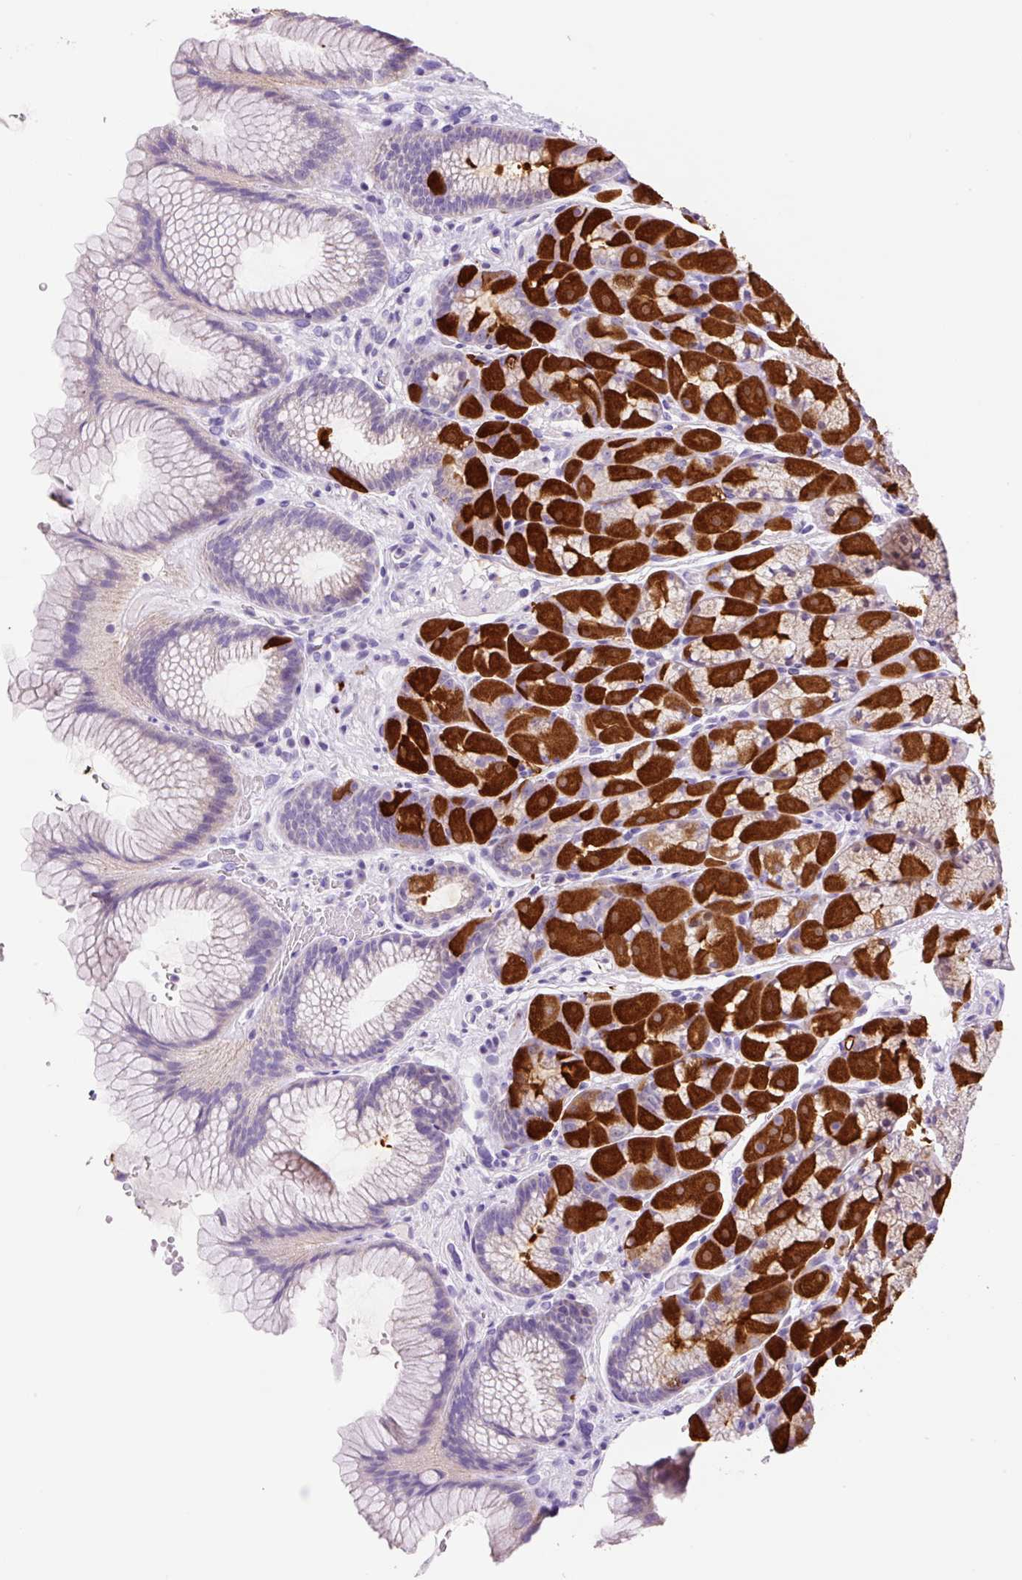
{"staining": {"intensity": "strong", "quantity": "25%-75%", "location": "cytoplasmic/membranous"}, "tissue": "stomach", "cell_type": "Glandular cells", "image_type": "normal", "snomed": [{"axis": "morphology", "description": "Normal tissue, NOS"}, {"axis": "topography", "description": "Stomach"}], "caption": "Approximately 25%-75% of glandular cells in unremarkable stomach display strong cytoplasmic/membranous protein staining as visualized by brown immunohistochemical staining.", "gene": "NDST3", "patient": {"sex": "male", "age": 63}}